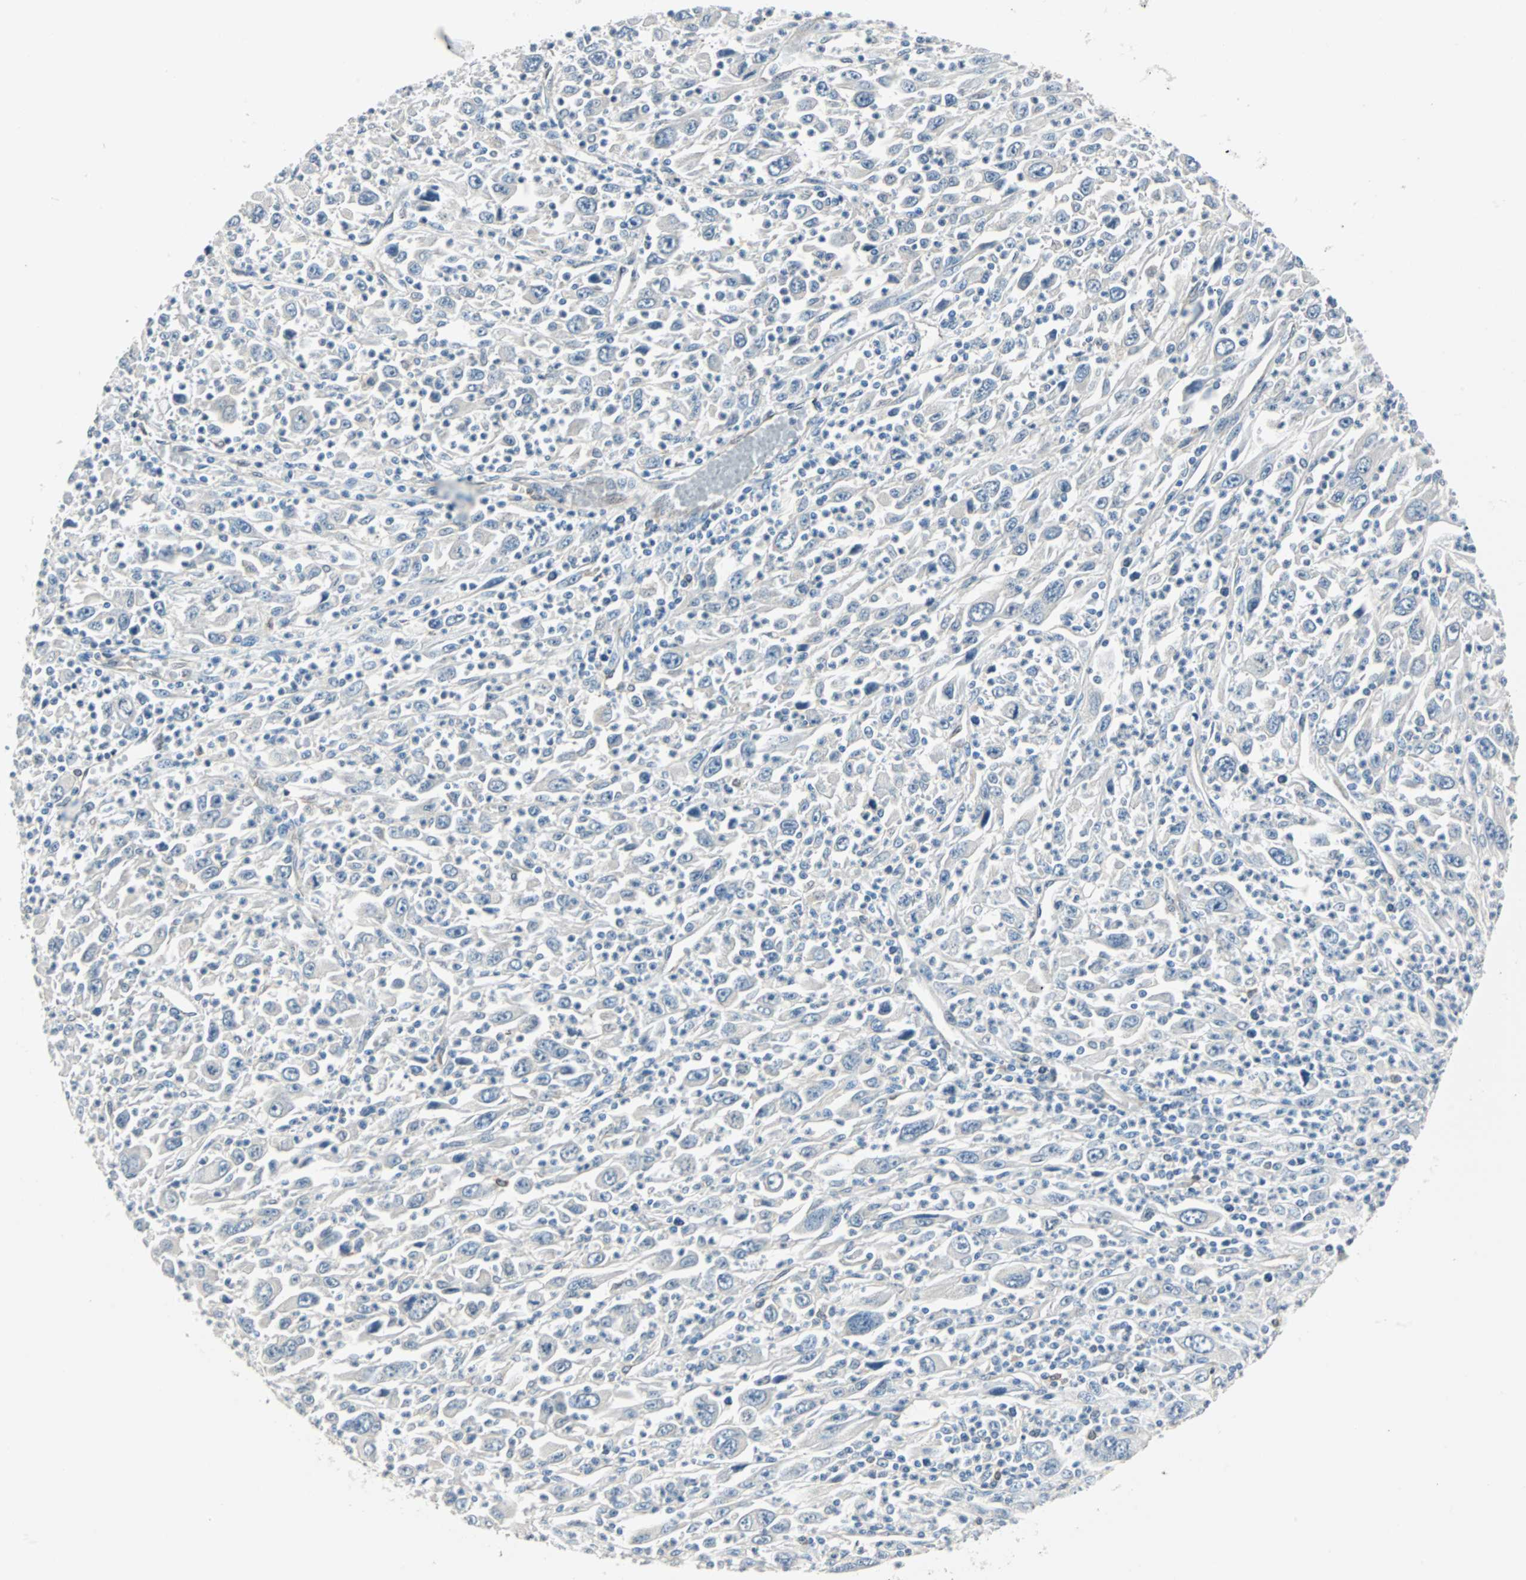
{"staining": {"intensity": "negative", "quantity": "none", "location": "none"}, "tissue": "melanoma", "cell_type": "Tumor cells", "image_type": "cancer", "snomed": [{"axis": "morphology", "description": "Malignant melanoma, Metastatic site"}, {"axis": "topography", "description": "Skin"}], "caption": "Immunohistochemistry micrograph of neoplastic tissue: malignant melanoma (metastatic site) stained with DAB reveals no significant protein positivity in tumor cells.", "gene": "SWAP70", "patient": {"sex": "female", "age": 56}}